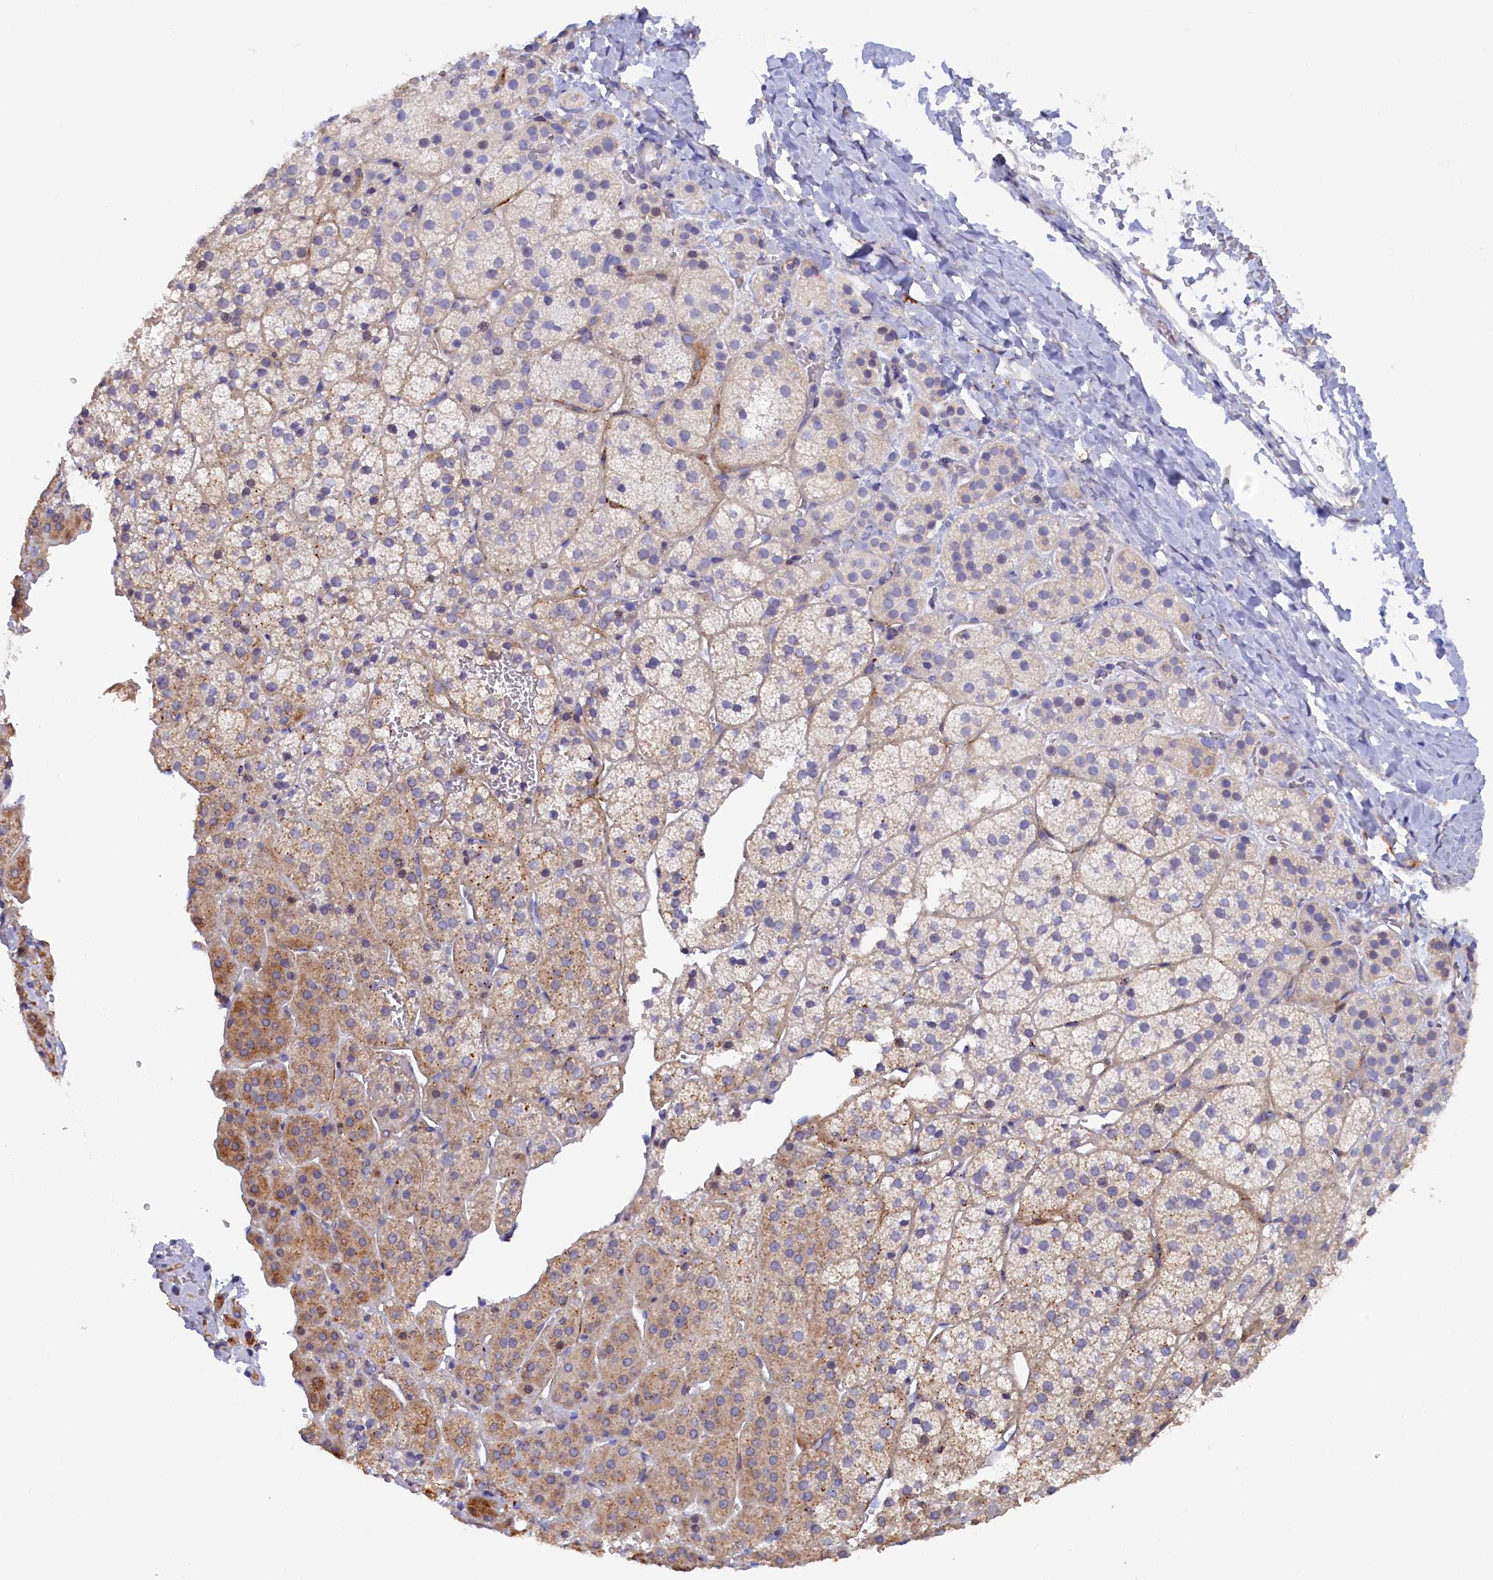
{"staining": {"intensity": "weak", "quantity": "25%-75%", "location": "cytoplasmic/membranous"}, "tissue": "adrenal gland", "cell_type": "Glandular cells", "image_type": "normal", "snomed": [{"axis": "morphology", "description": "Normal tissue, NOS"}, {"axis": "topography", "description": "Adrenal gland"}], "caption": "Benign adrenal gland demonstrates weak cytoplasmic/membranous positivity in about 25%-75% of glandular cells, visualized by immunohistochemistry. The protein is shown in brown color, while the nuclei are stained blue.", "gene": "HYKK", "patient": {"sex": "female", "age": 44}}